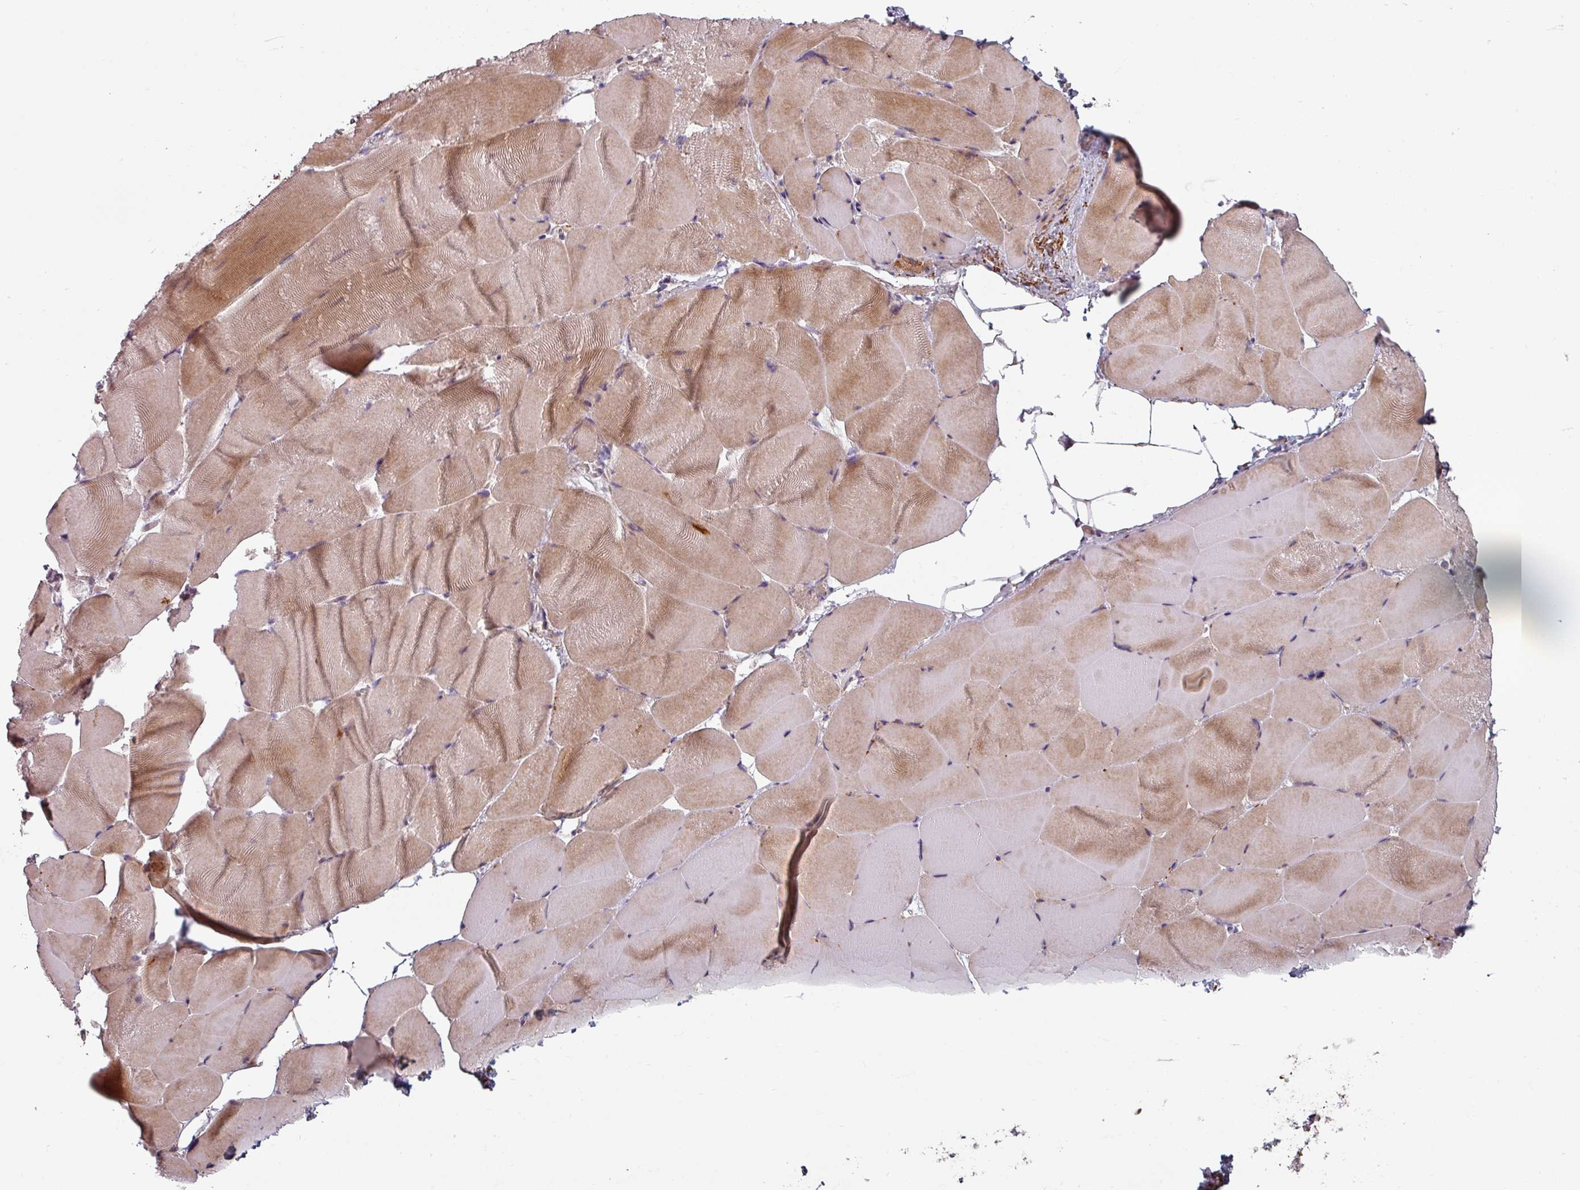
{"staining": {"intensity": "moderate", "quantity": ">75%", "location": "cytoplasmic/membranous"}, "tissue": "skeletal muscle", "cell_type": "Myocytes", "image_type": "normal", "snomed": [{"axis": "morphology", "description": "Normal tissue, NOS"}, {"axis": "topography", "description": "Skeletal muscle"}], "caption": "The photomicrograph reveals a brown stain indicating the presence of a protein in the cytoplasmic/membranous of myocytes in skeletal muscle. (brown staining indicates protein expression, while blue staining denotes nuclei).", "gene": "CYB5RL", "patient": {"sex": "female", "age": 64}}